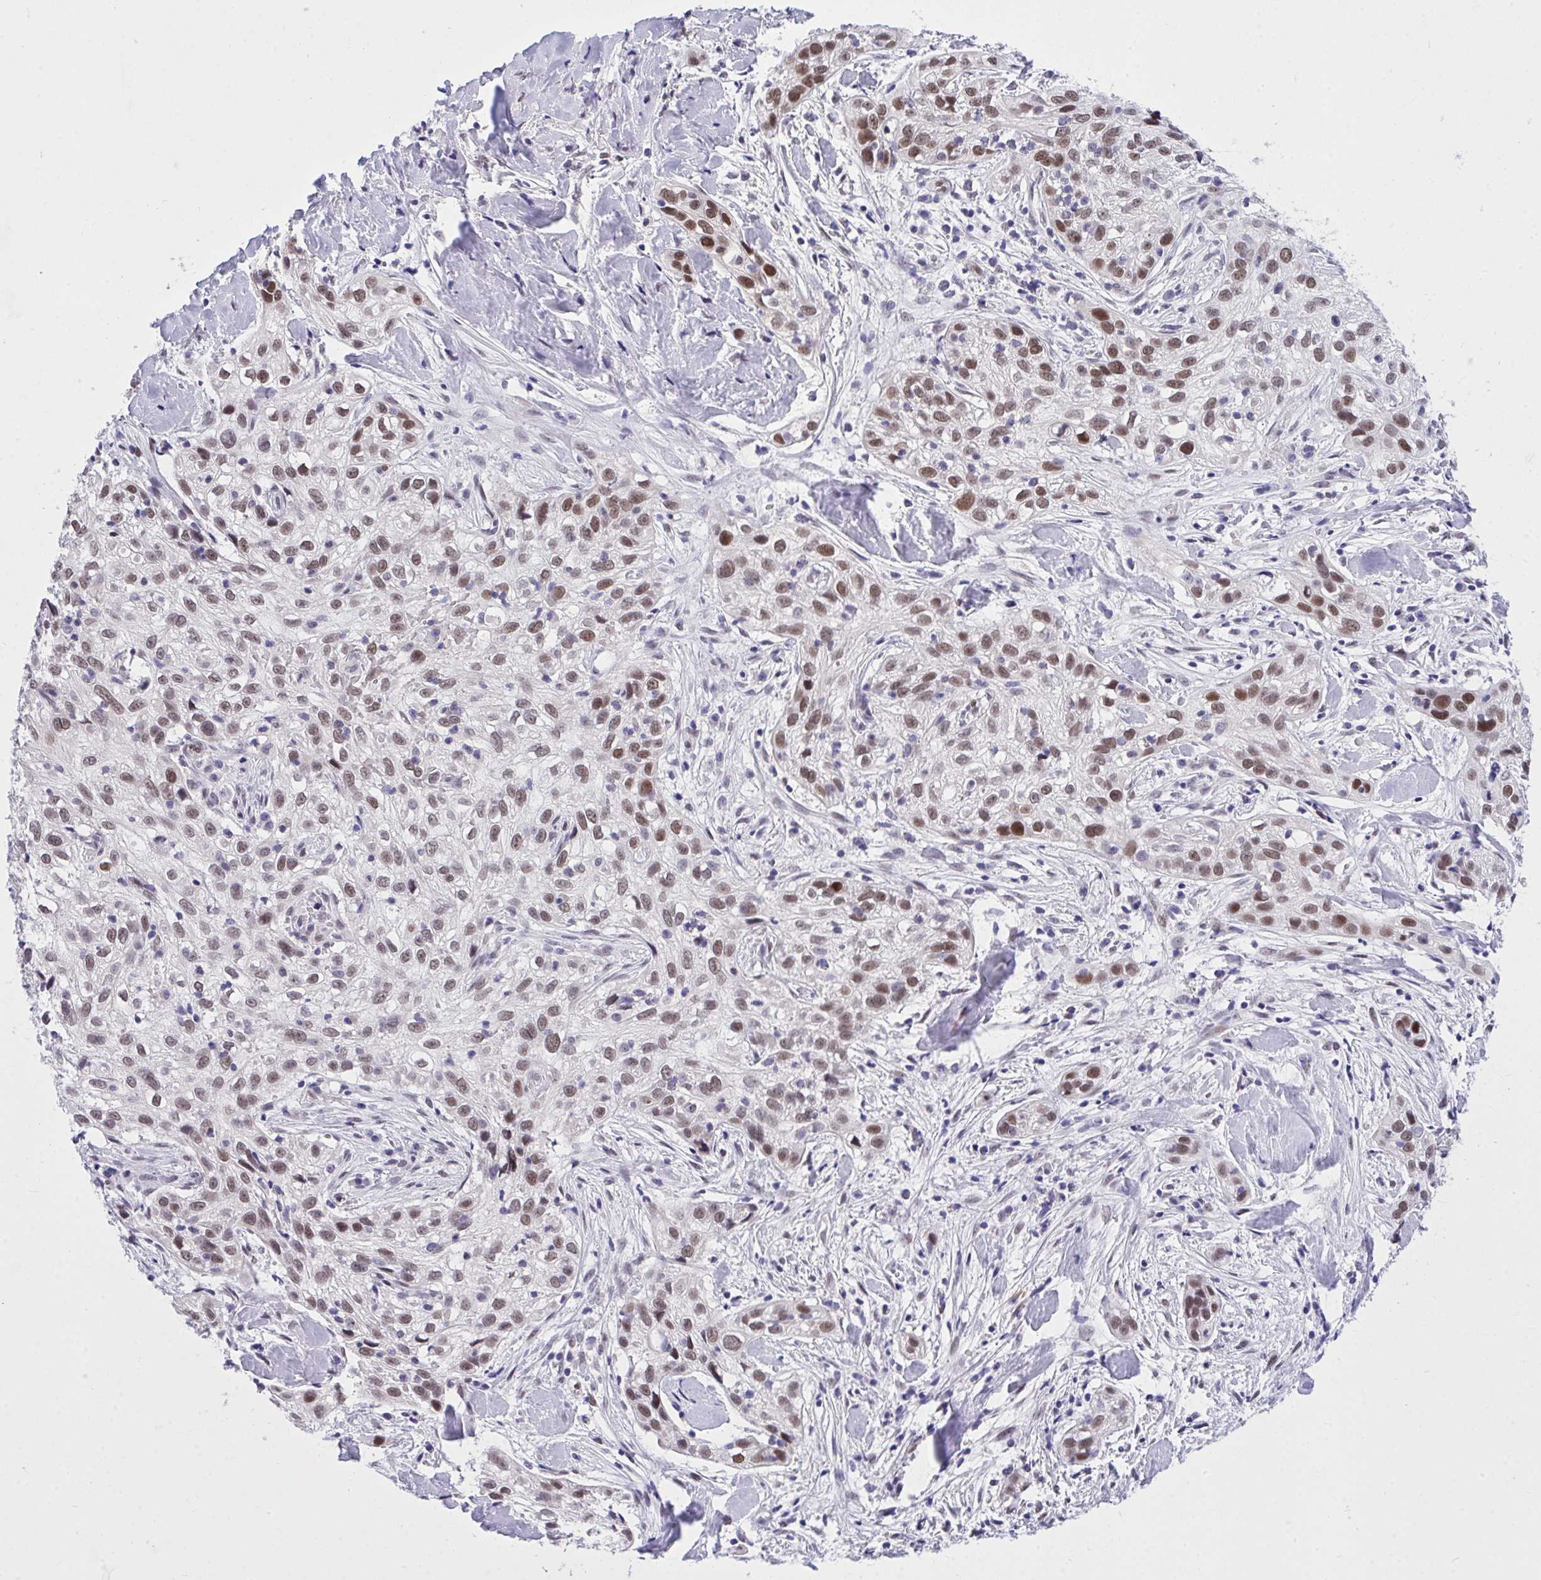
{"staining": {"intensity": "moderate", "quantity": ">75%", "location": "nuclear"}, "tissue": "skin cancer", "cell_type": "Tumor cells", "image_type": "cancer", "snomed": [{"axis": "morphology", "description": "Squamous cell carcinoma, NOS"}, {"axis": "topography", "description": "Skin"}], "caption": "The image displays a brown stain indicating the presence of a protein in the nuclear of tumor cells in skin cancer.", "gene": "TEAD4", "patient": {"sex": "male", "age": 82}}